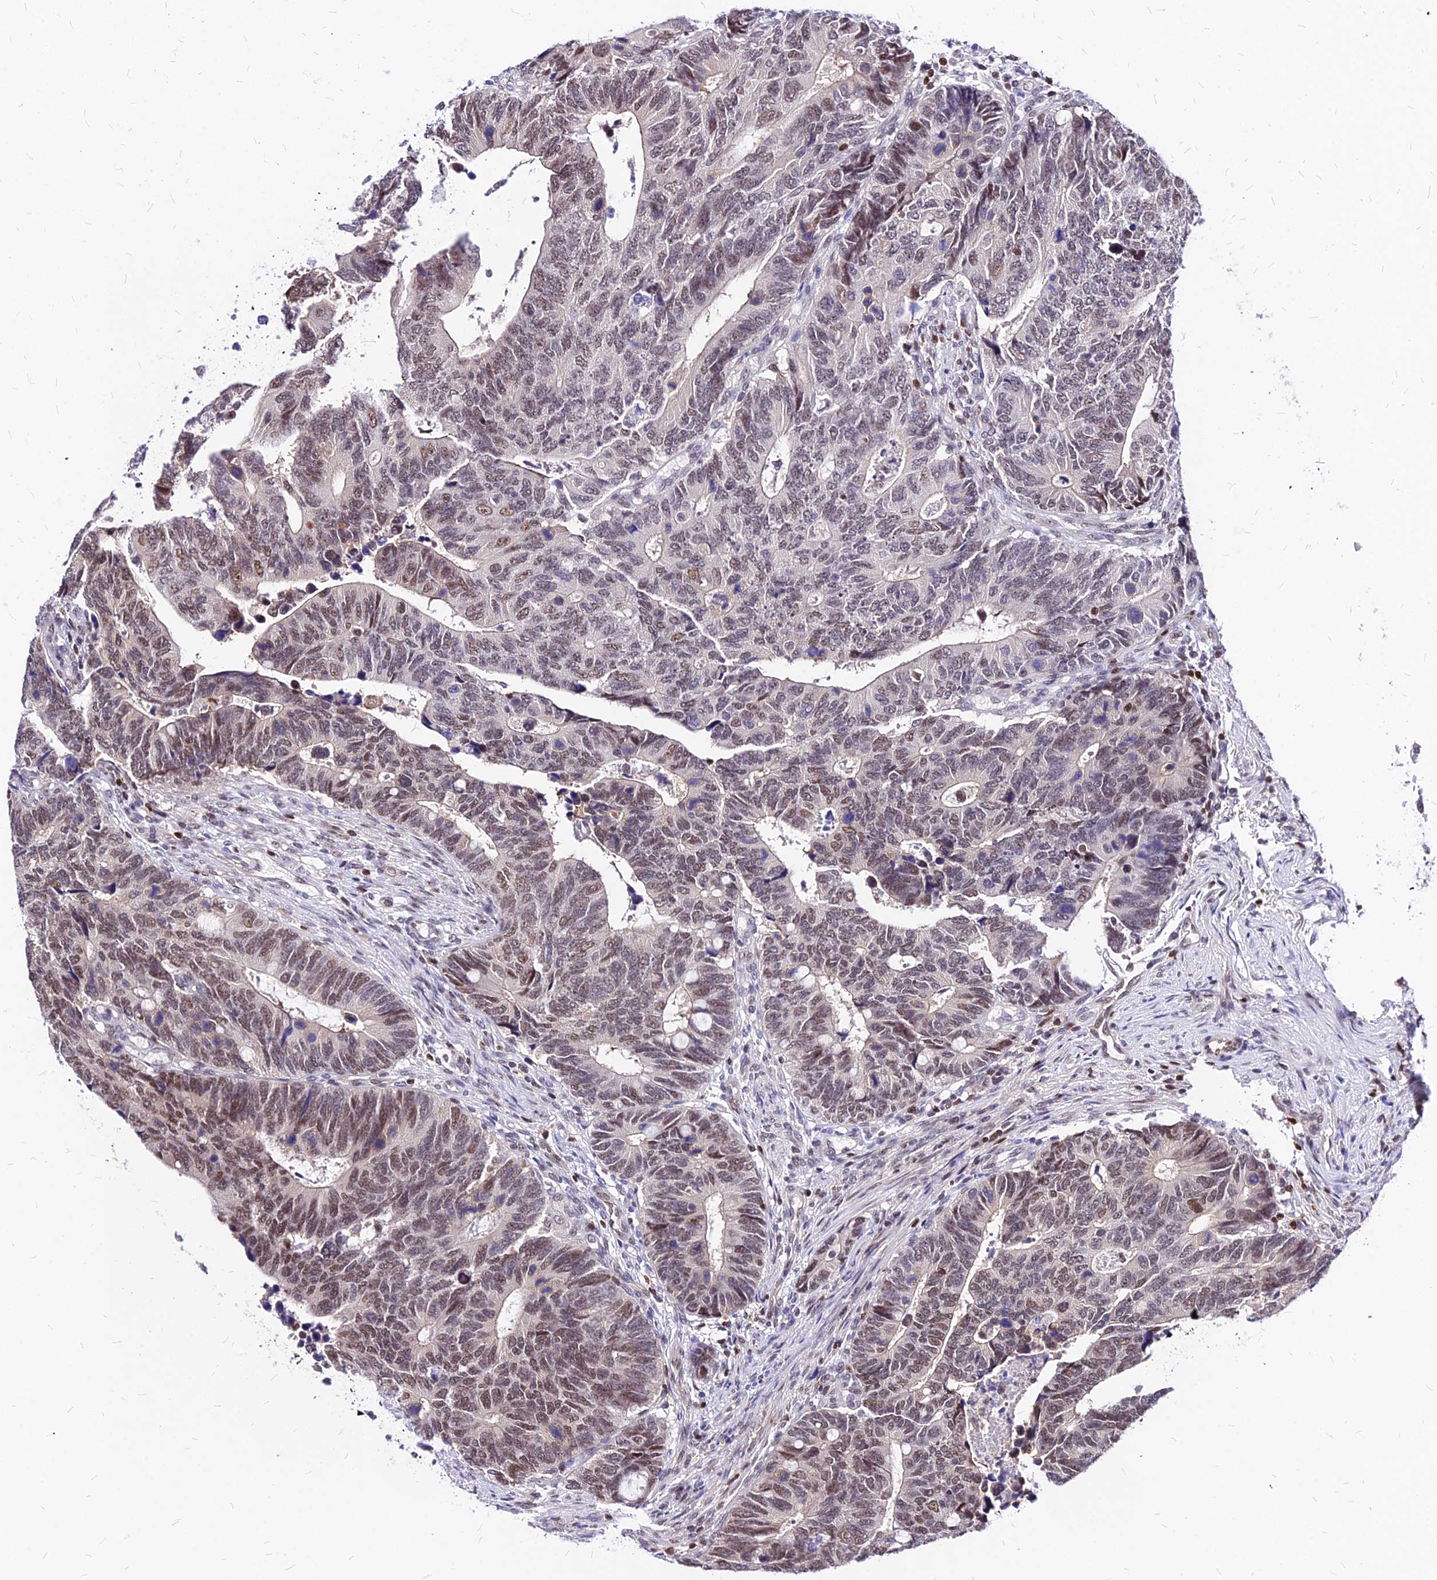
{"staining": {"intensity": "moderate", "quantity": "25%-75%", "location": "nuclear"}, "tissue": "colorectal cancer", "cell_type": "Tumor cells", "image_type": "cancer", "snomed": [{"axis": "morphology", "description": "Adenocarcinoma, NOS"}, {"axis": "topography", "description": "Colon"}], "caption": "The image exhibits immunohistochemical staining of adenocarcinoma (colorectal). There is moderate nuclear staining is appreciated in about 25%-75% of tumor cells.", "gene": "PAXX", "patient": {"sex": "male", "age": 87}}